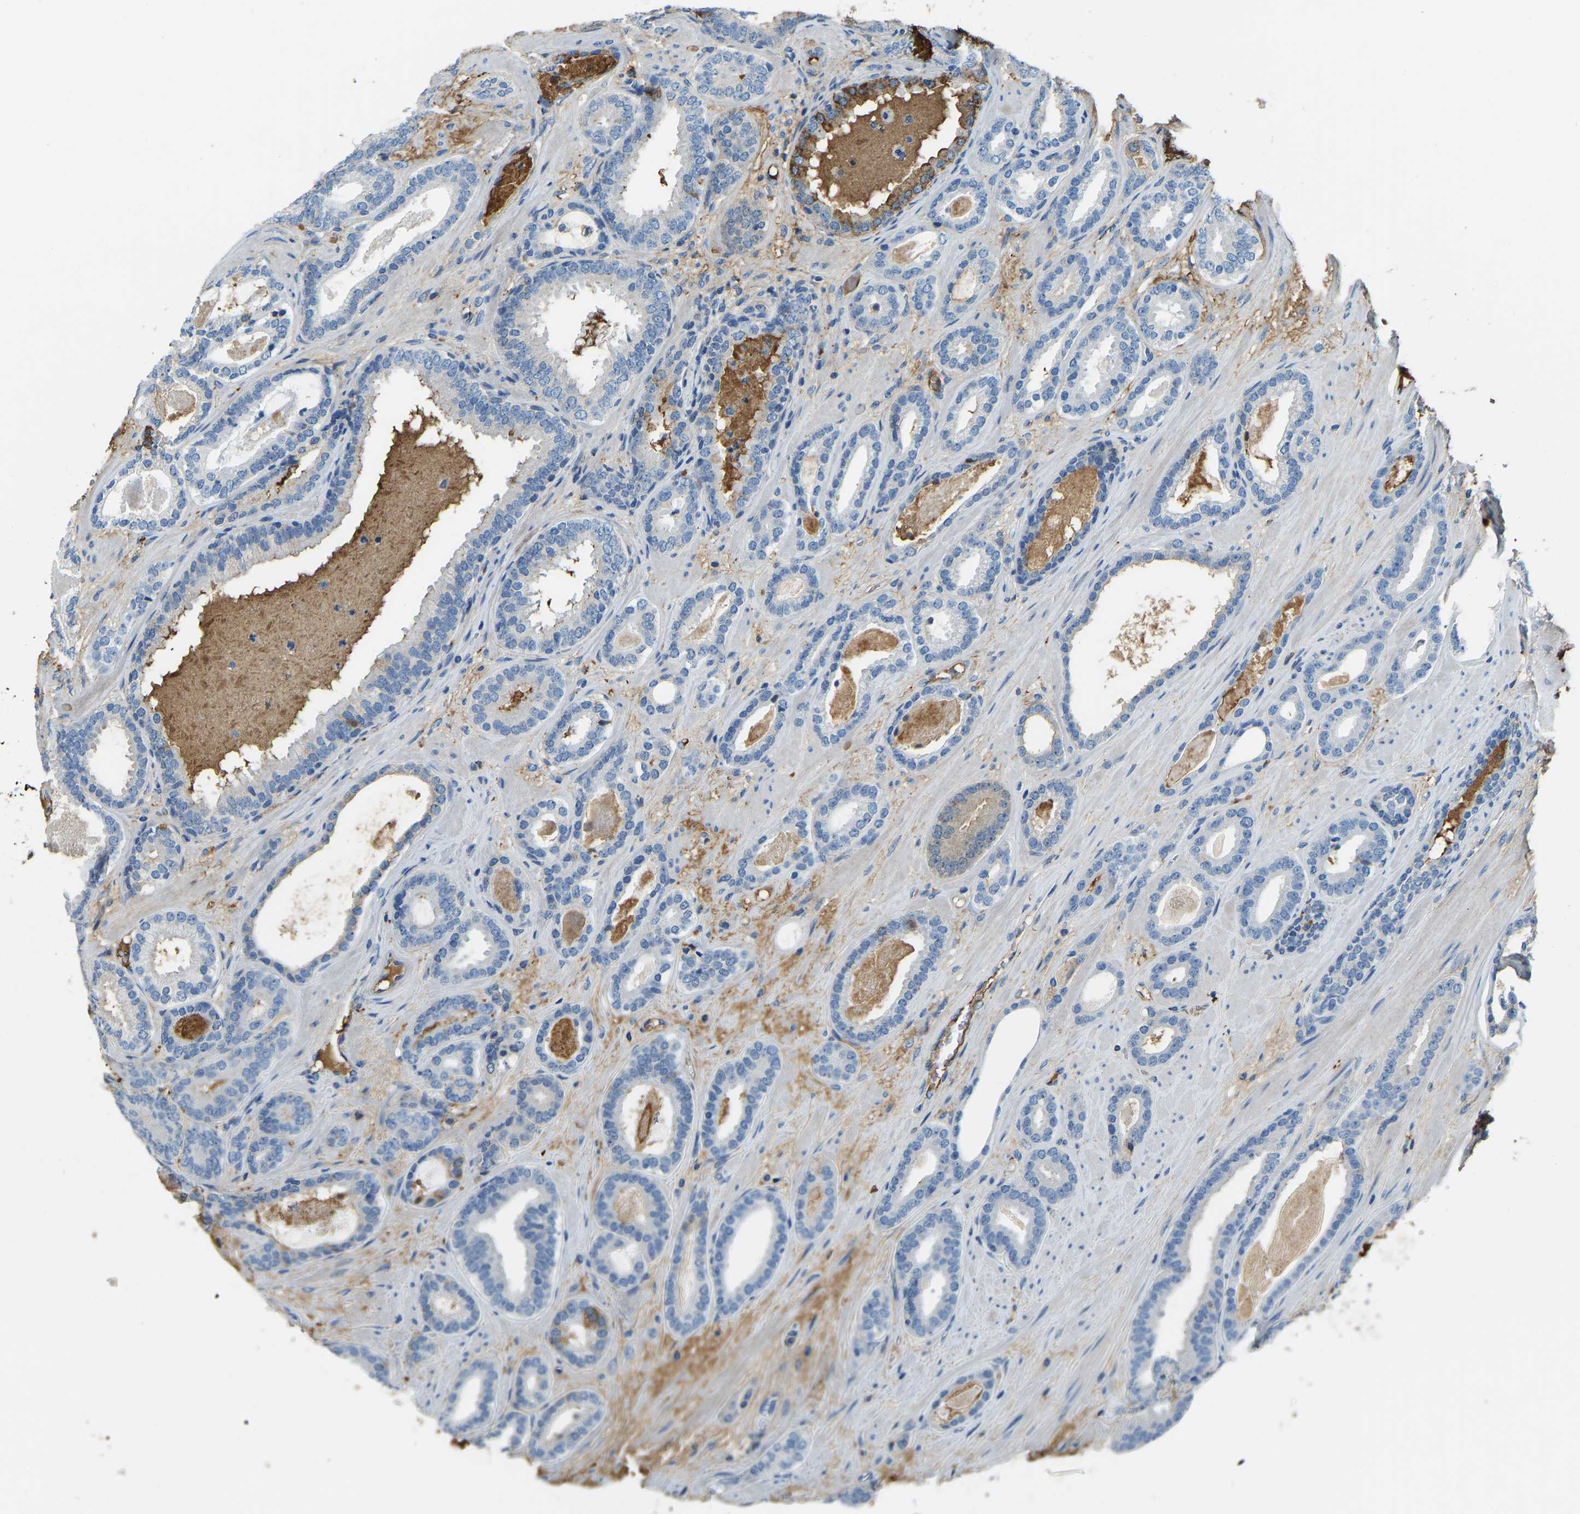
{"staining": {"intensity": "negative", "quantity": "none", "location": "none"}, "tissue": "prostate cancer", "cell_type": "Tumor cells", "image_type": "cancer", "snomed": [{"axis": "morphology", "description": "Adenocarcinoma, High grade"}, {"axis": "topography", "description": "Prostate"}], "caption": "Immunohistochemistry of human high-grade adenocarcinoma (prostate) demonstrates no staining in tumor cells. (Immunohistochemistry, brightfield microscopy, high magnification).", "gene": "THBS4", "patient": {"sex": "male", "age": 60}}